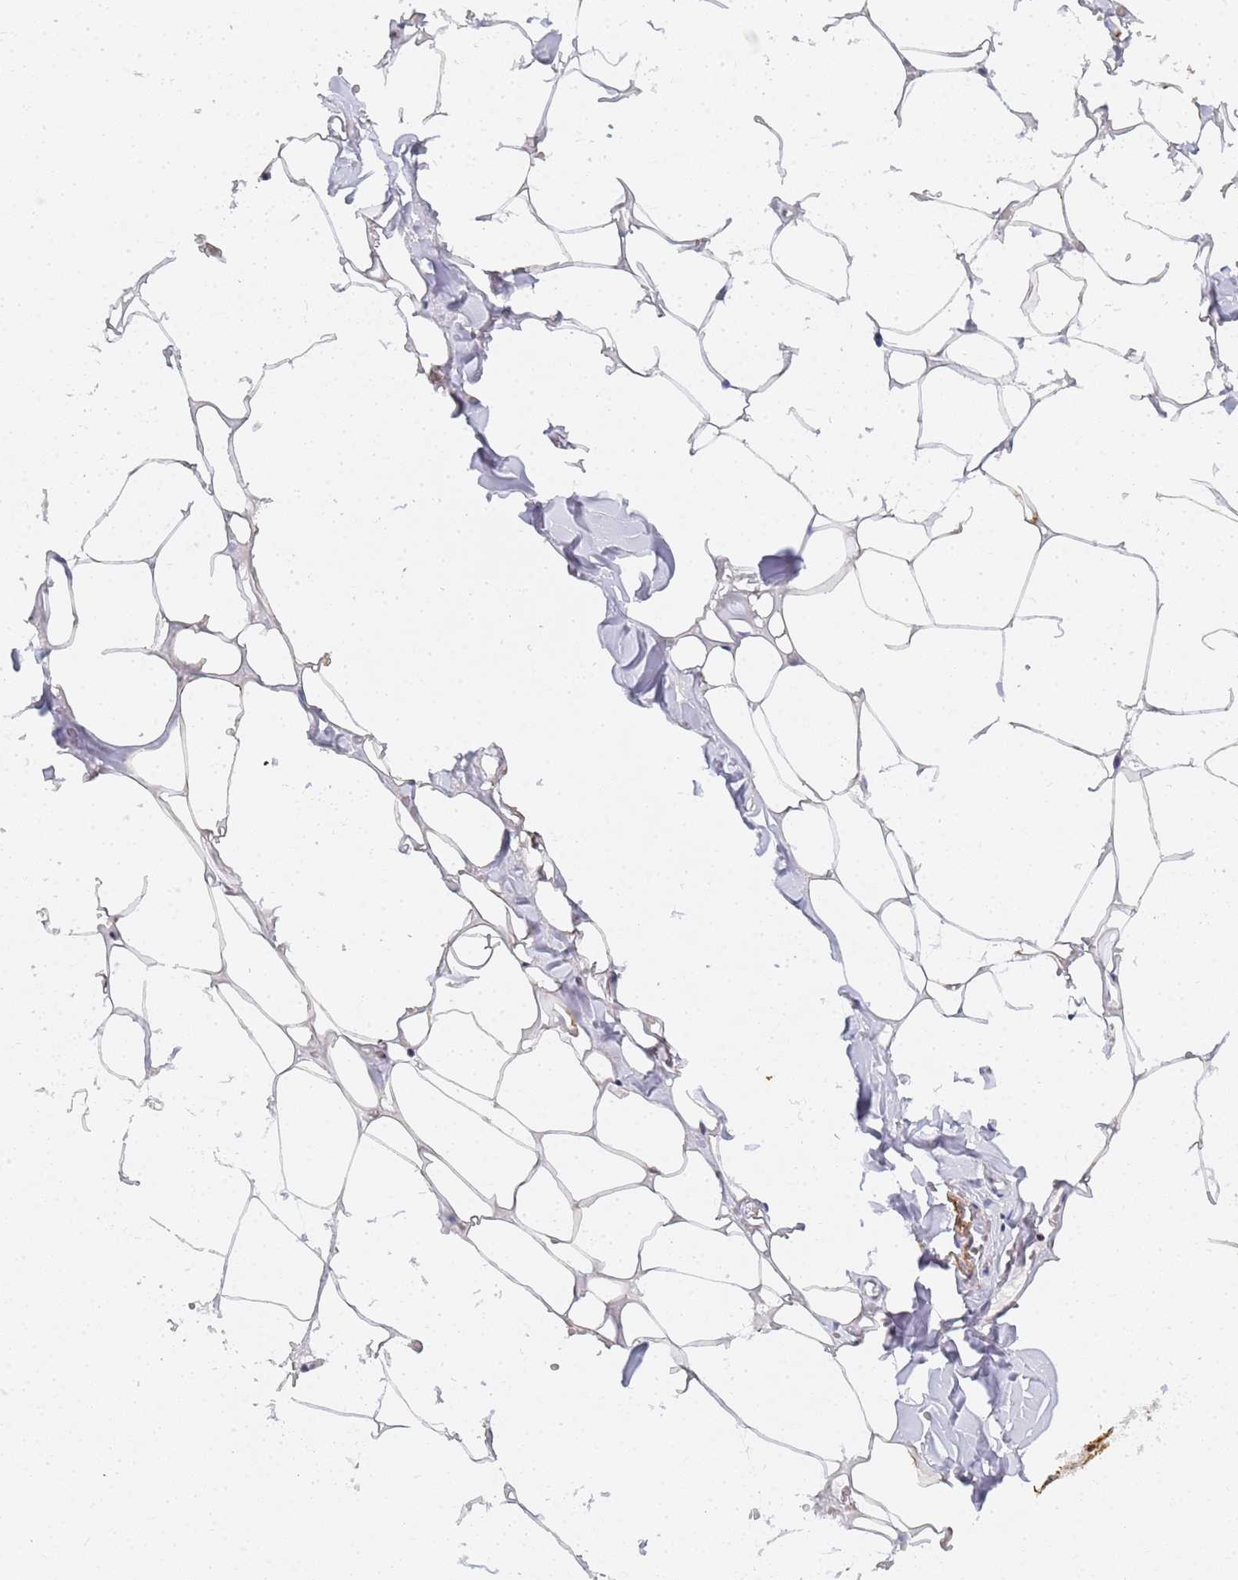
{"staining": {"intensity": "weak", "quantity": "<25%", "location": "cytoplasmic/membranous"}, "tissue": "adipose tissue", "cell_type": "Adipocytes", "image_type": "normal", "snomed": [{"axis": "morphology", "description": "Normal tissue, NOS"}, {"axis": "topography", "description": "Salivary gland"}, {"axis": "topography", "description": "Peripheral nerve tissue"}], "caption": "This is an IHC photomicrograph of benign human adipose tissue. There is no positivity in adipocytes.", "gene": "PRRT4", "patient": {"sex": "male", "age": 38}}